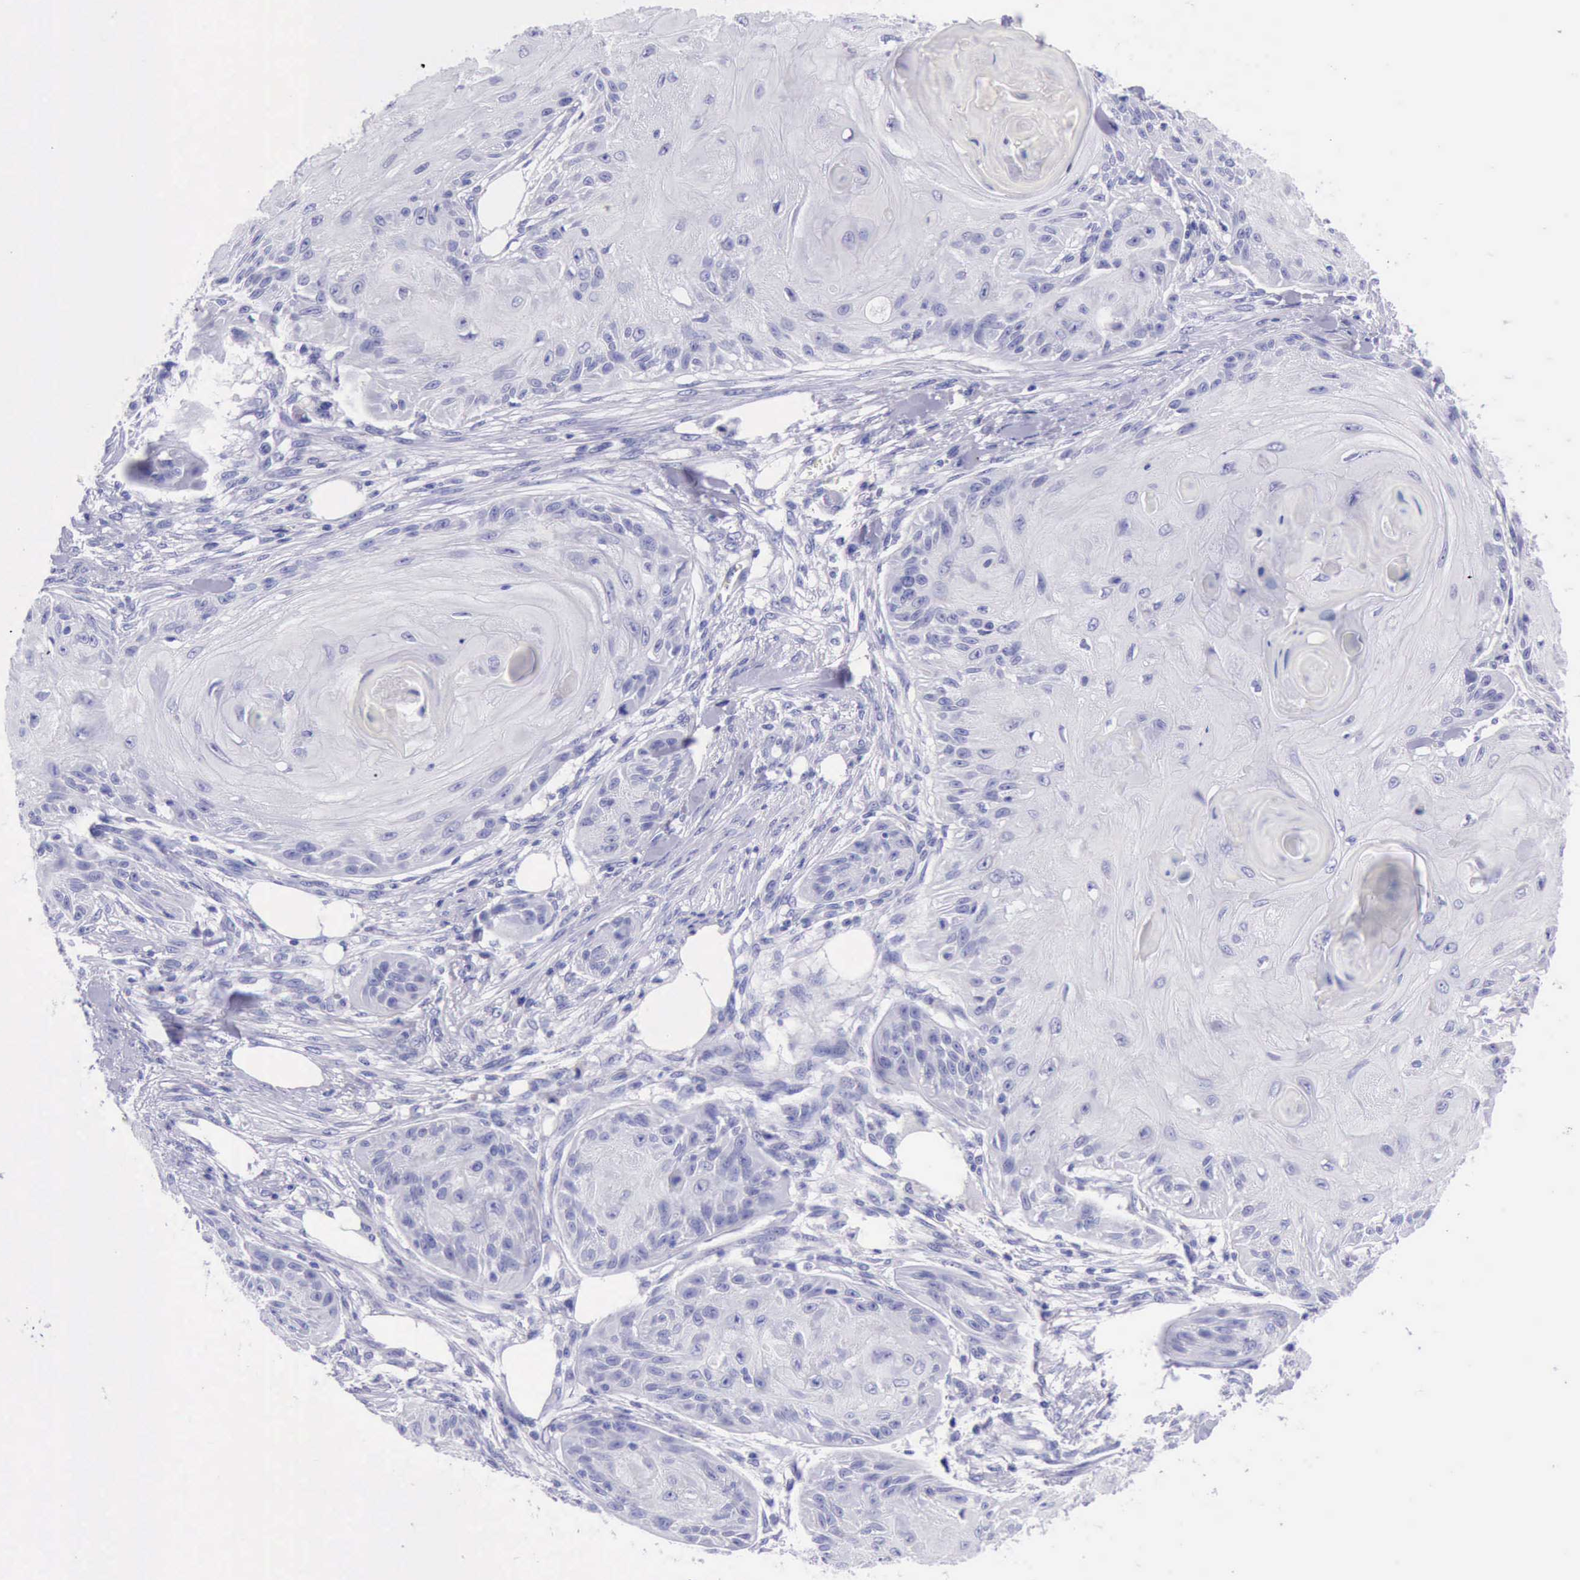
{"staining": {"intensity": "negative", "quantity": "none", "location": "none"}, "tissue": "skin cancer", "cell_type": "Tumor cells", "image_type": "cancer", "snomed": [{"axis": "morphology", "description": "Squamous cell carcinoma, NOS"}, {"axis": "topography", "description": "Skin"}], "caption": "The micrograph demonstrates no staining of tumor cells in squamous cell carcinoma (skin).", "gene": "KRT8", "patient": {"sex": "female", "age": 88}}